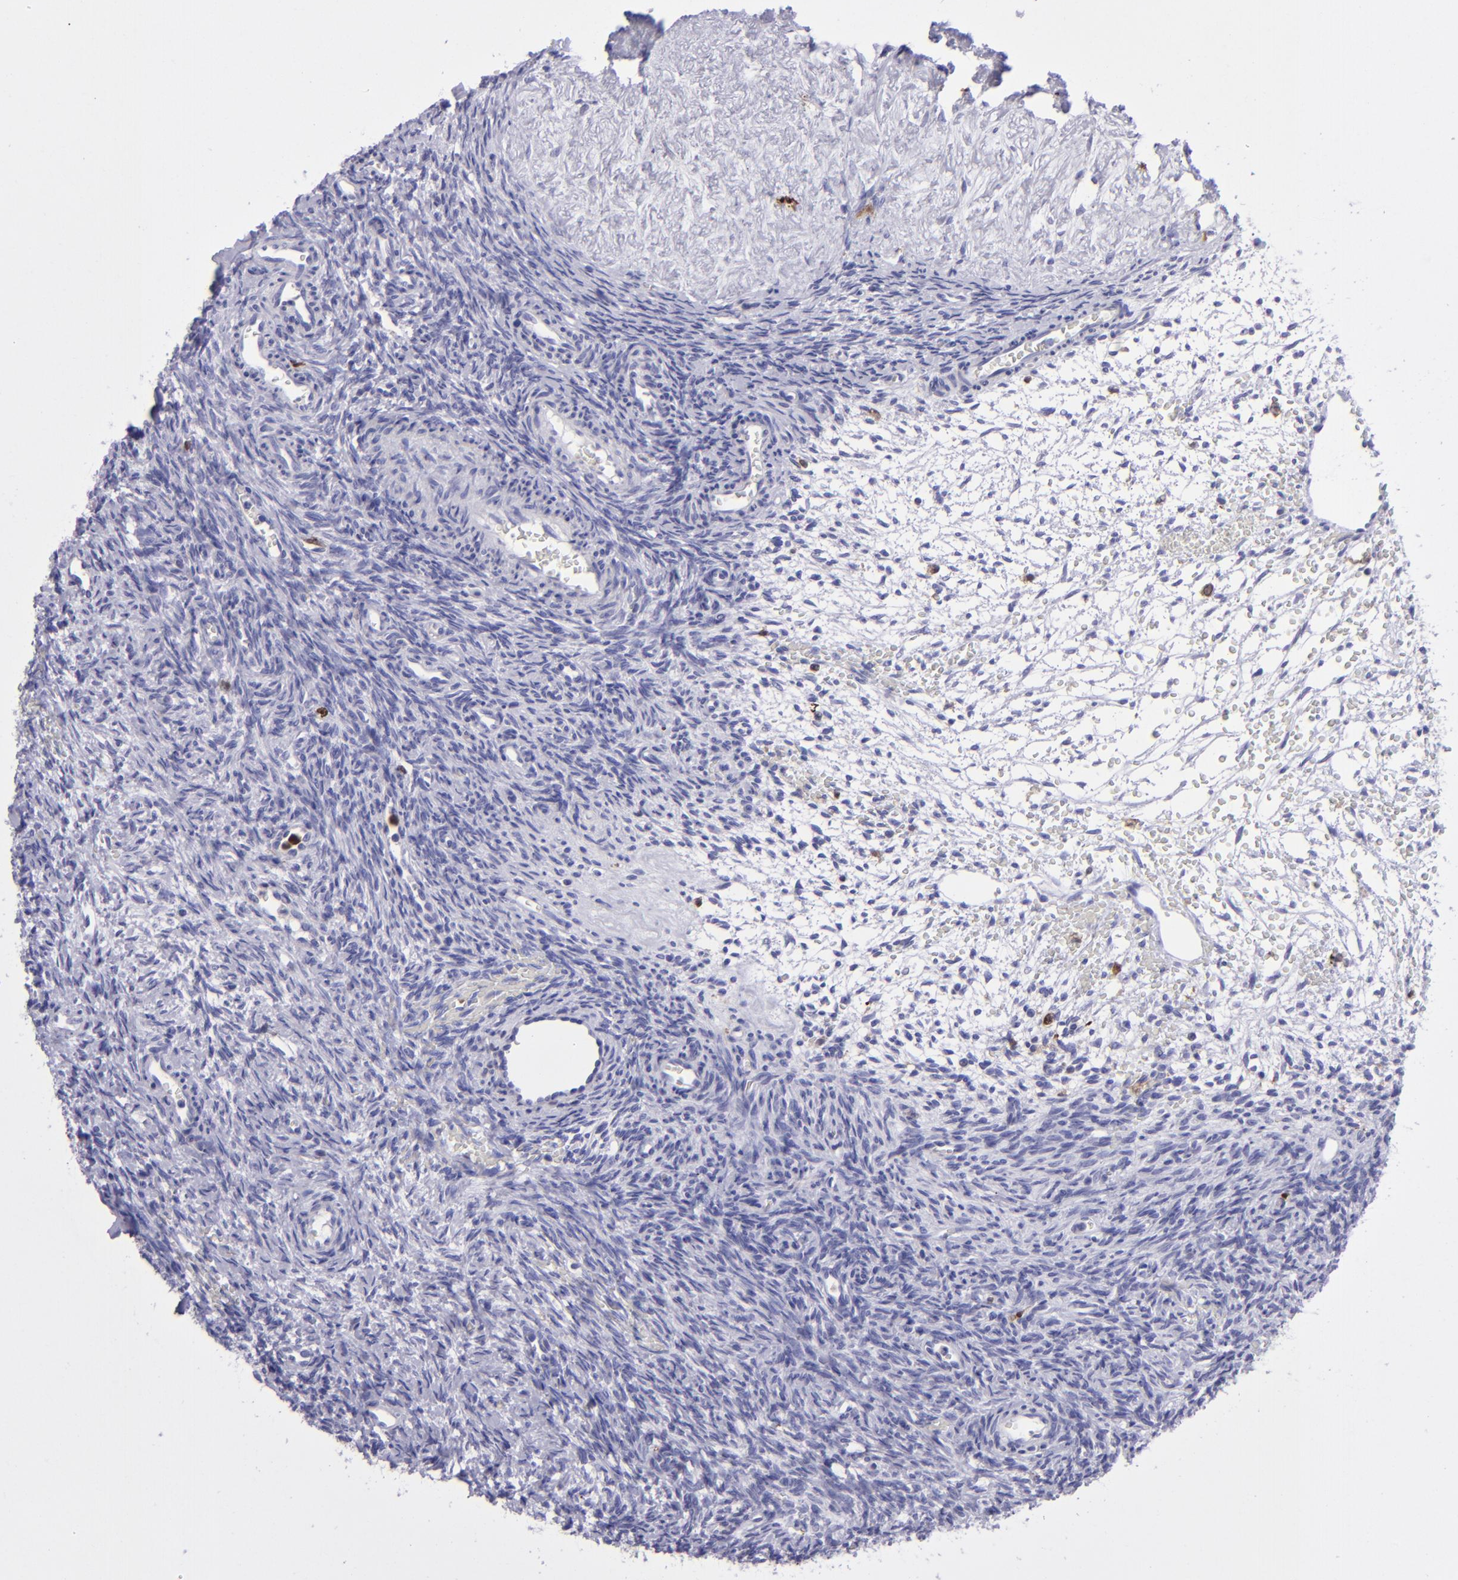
{"staining": {"intensity": "negative", "quantity": "none", "location": "none"}, "tissue": "ovary", "cell_type": "Follicle cells", "image_type": "normal", "snomed": [{"axis": "morphology", "description": "Normal tissue, NOS"}, {"axis": "topography", "description": "Ovary"}], "caption": "Immunohistochemistry (IHC) image of unremarkable ovary stained for a protein (brown), which shows no positivity in follicle cells. (Stains: DAB (3,3'-diaminobenzidine) immunohistochemistry with hematoxylin counter stain, Microscopy: brightfield microscopy at high magnification).", "gene": "TYMP", "patient": {"sex": "female", "age": 39}}